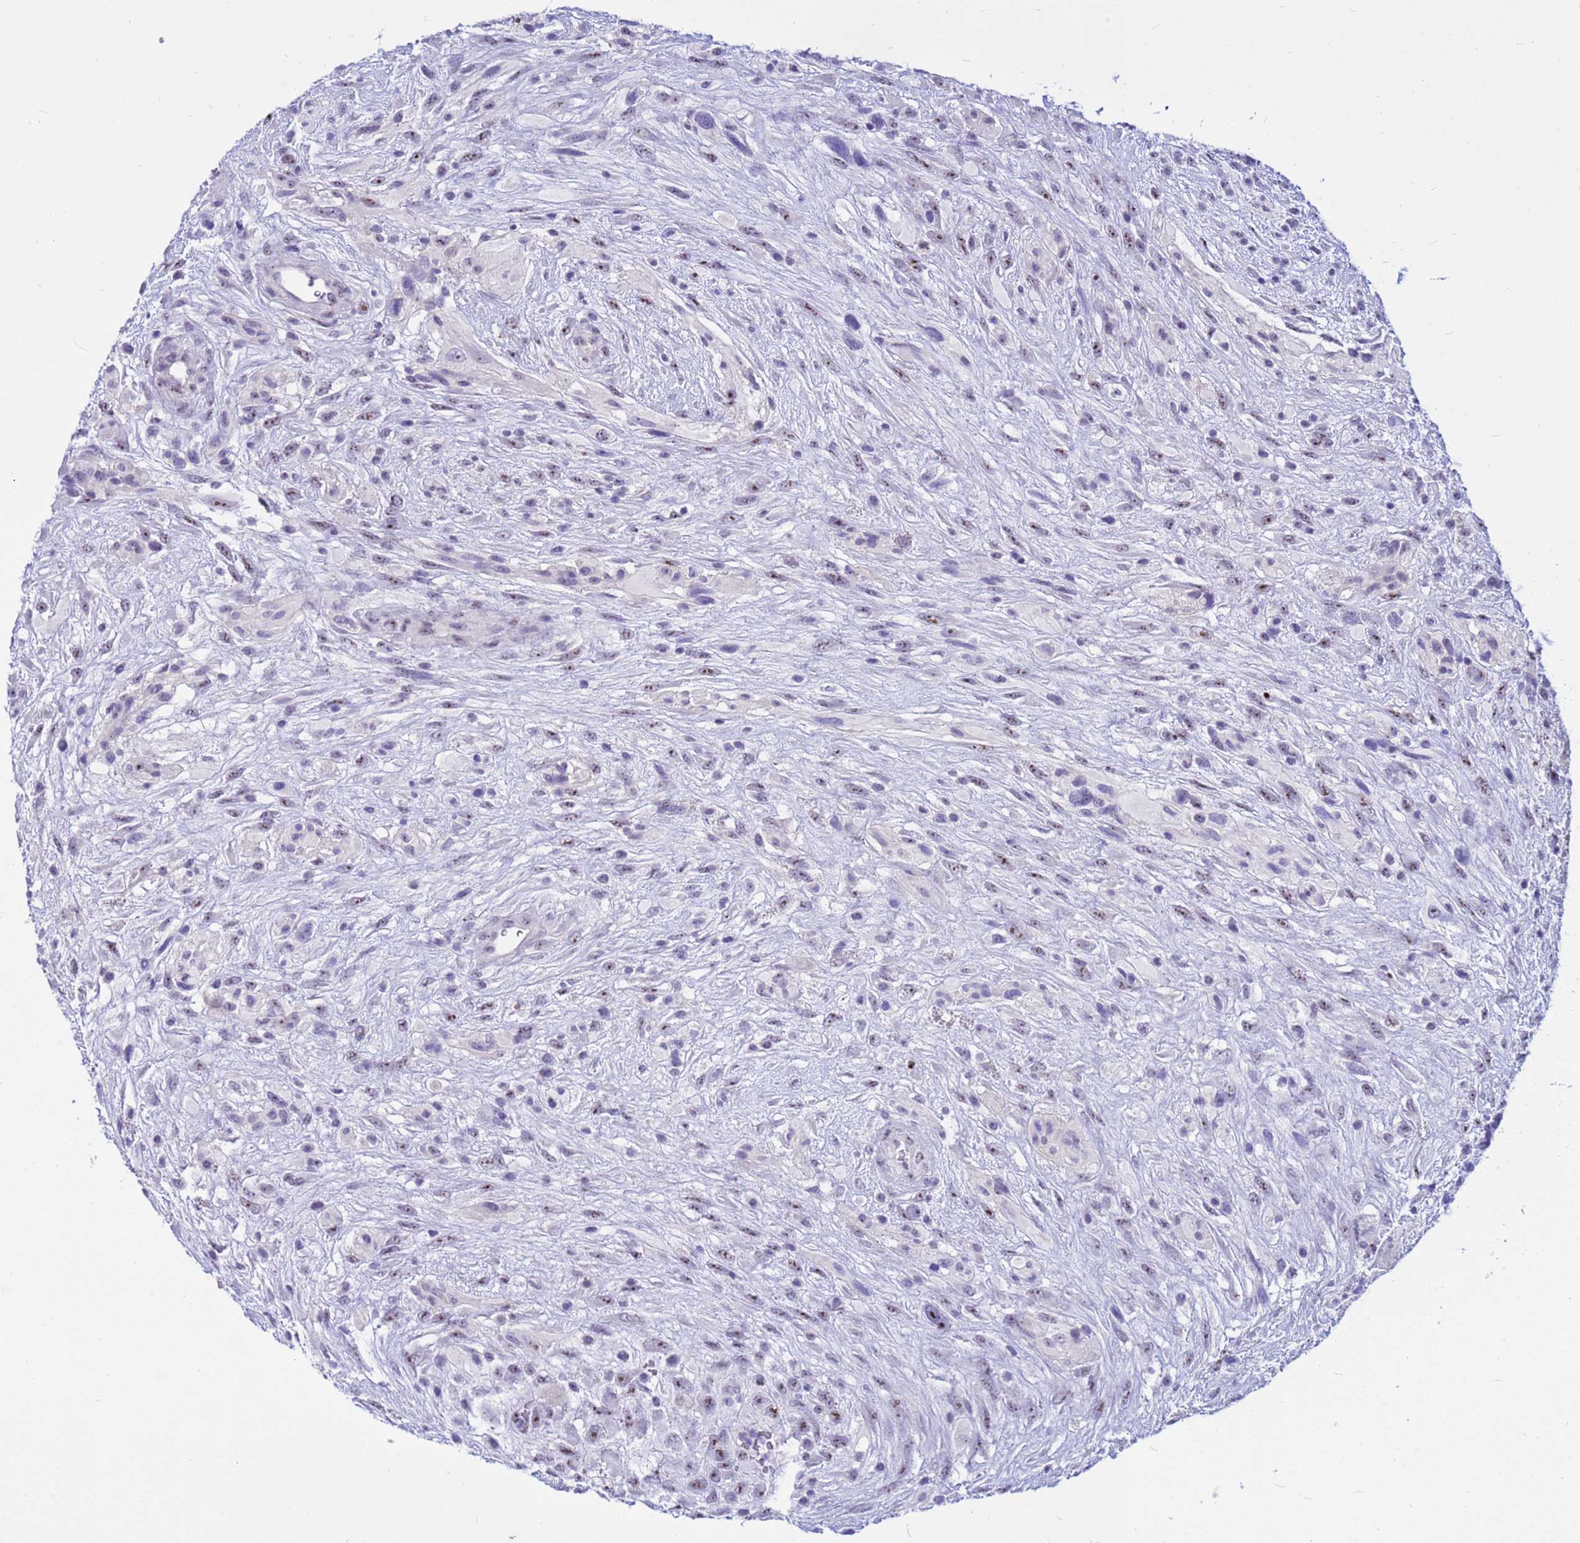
{"staining": {"intensity": "weak", "quantity": "25%-75%", "location": "nuclear"}, "tissue": "glioma", "cell_type": "Tumor cells", "image_type": "cancer", "snomed": [{"axis": "morphology", "description": "Glioma, malignant, High grade"}, {"axis": "topography", "description": "Brain"}], "caption": "A brown stain highlights weak nuclear staining of a protein in malignant glioma (high-grade) tumor cells.", "gene": "DMRTC2", "patient": {"sex": "male", "age": 61}}